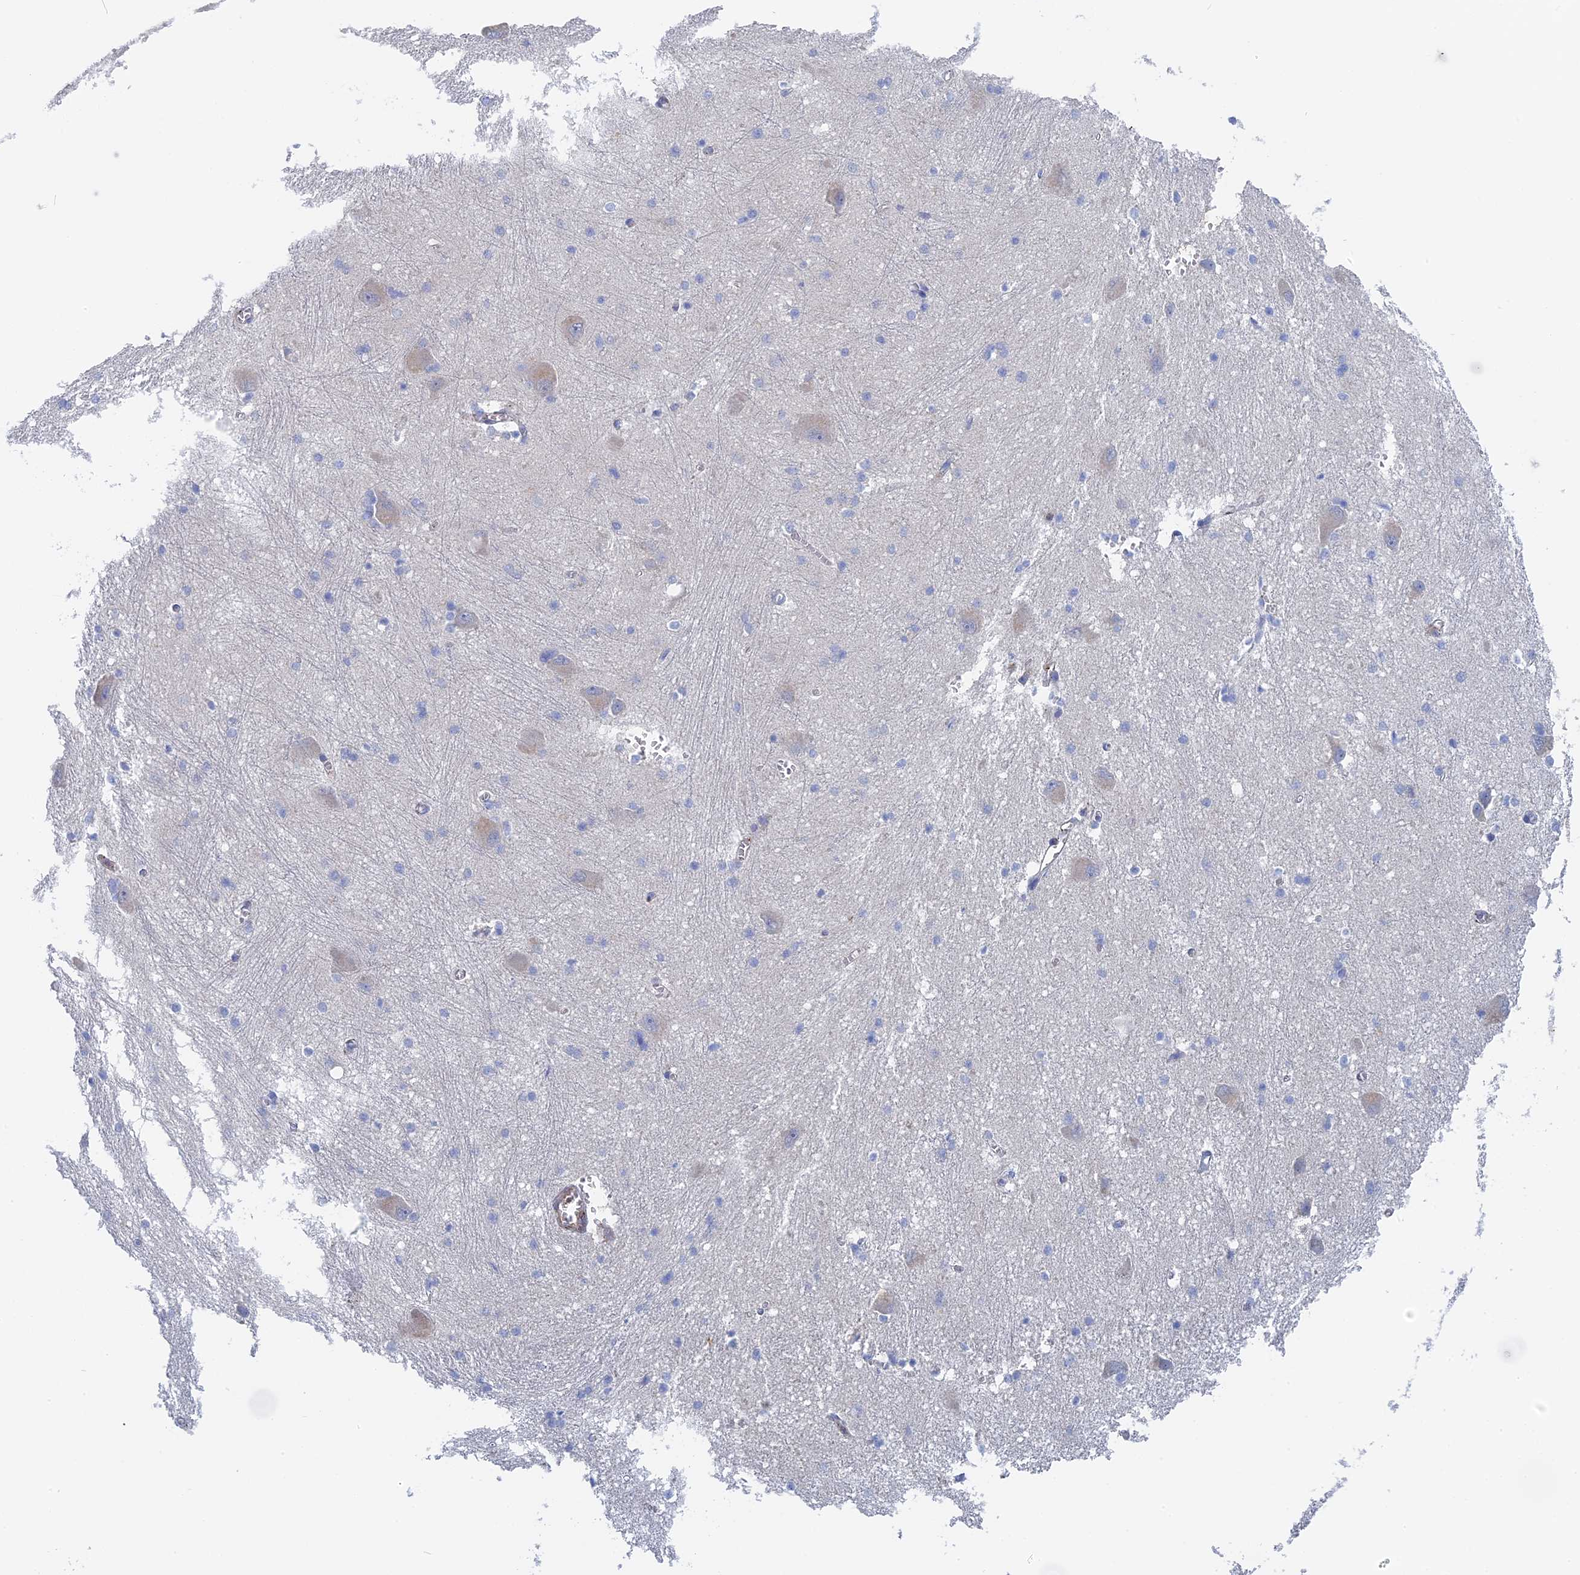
{"staining": {"intensity": "negative", "quantity": "none", "location": "none"}, "tissue": "caudate", "cell_type": "Glial cells", "image_type": "normal", "snomed": [{"axis": "morphology", "description": "Normal tissue, NOS"}, {"axis": "topography", "description": "Lateral ventricle wall"}], "caption": "DAB (3,3'-diaminobenzidine) immunohistochemical staining of unremarkable caudate displays no significant expression in glial cells. The staining was performed using DAB (3,3'-diaminobenzidine) to visualize the protein expression in brown, while the nuclei were stained in blue with hematoxylin (Magnification: 20x).", "gene": "MTHFSD", "patient": {"sex": "male", "age": 37}}